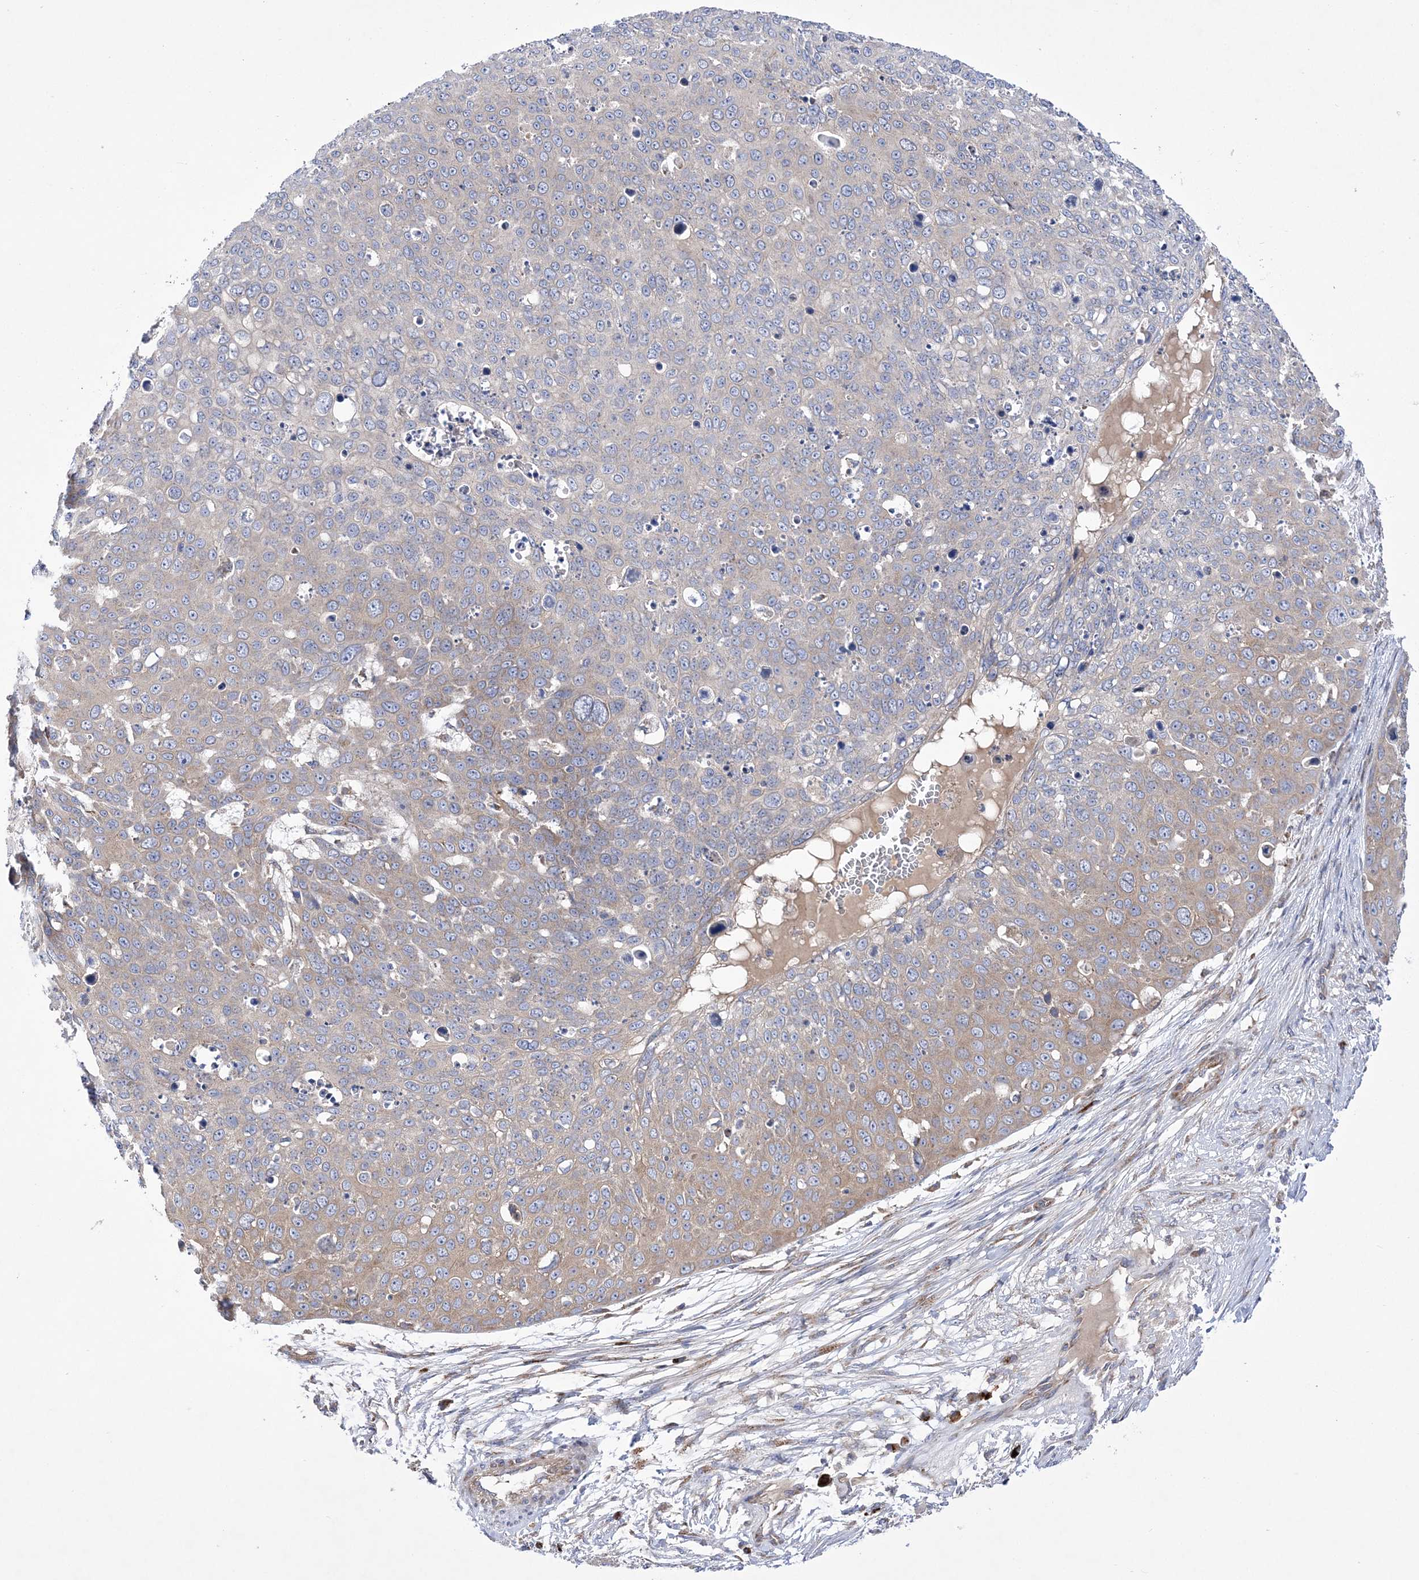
{"staining": {"intensity": "weak", "quantity": "25%-75%", "location": "cytoplasmic/membranous"}, "tissue": "skin cancer", "cell_type": "Tumor cells", "image_type": "cancer", "snomed": [{"axis": "morphology", "description": "Squamous cell carcinoma, NOS"}, {"axis": "topography", "description": "Skin"}], "caption": "Immunohistochemistry (IHC) (DAB (3,3'-diaminobenzidine)) staining of skin cancer (squamous cell carcinoma) reveals weak cytoplasmic/membranous protein expression in about 25%-75% of tumor cells. (Brightfield microscopy of DAB IHC at high magnification).", "gene": "COPB2", "patient": {"sex": "male", "age": 71}}